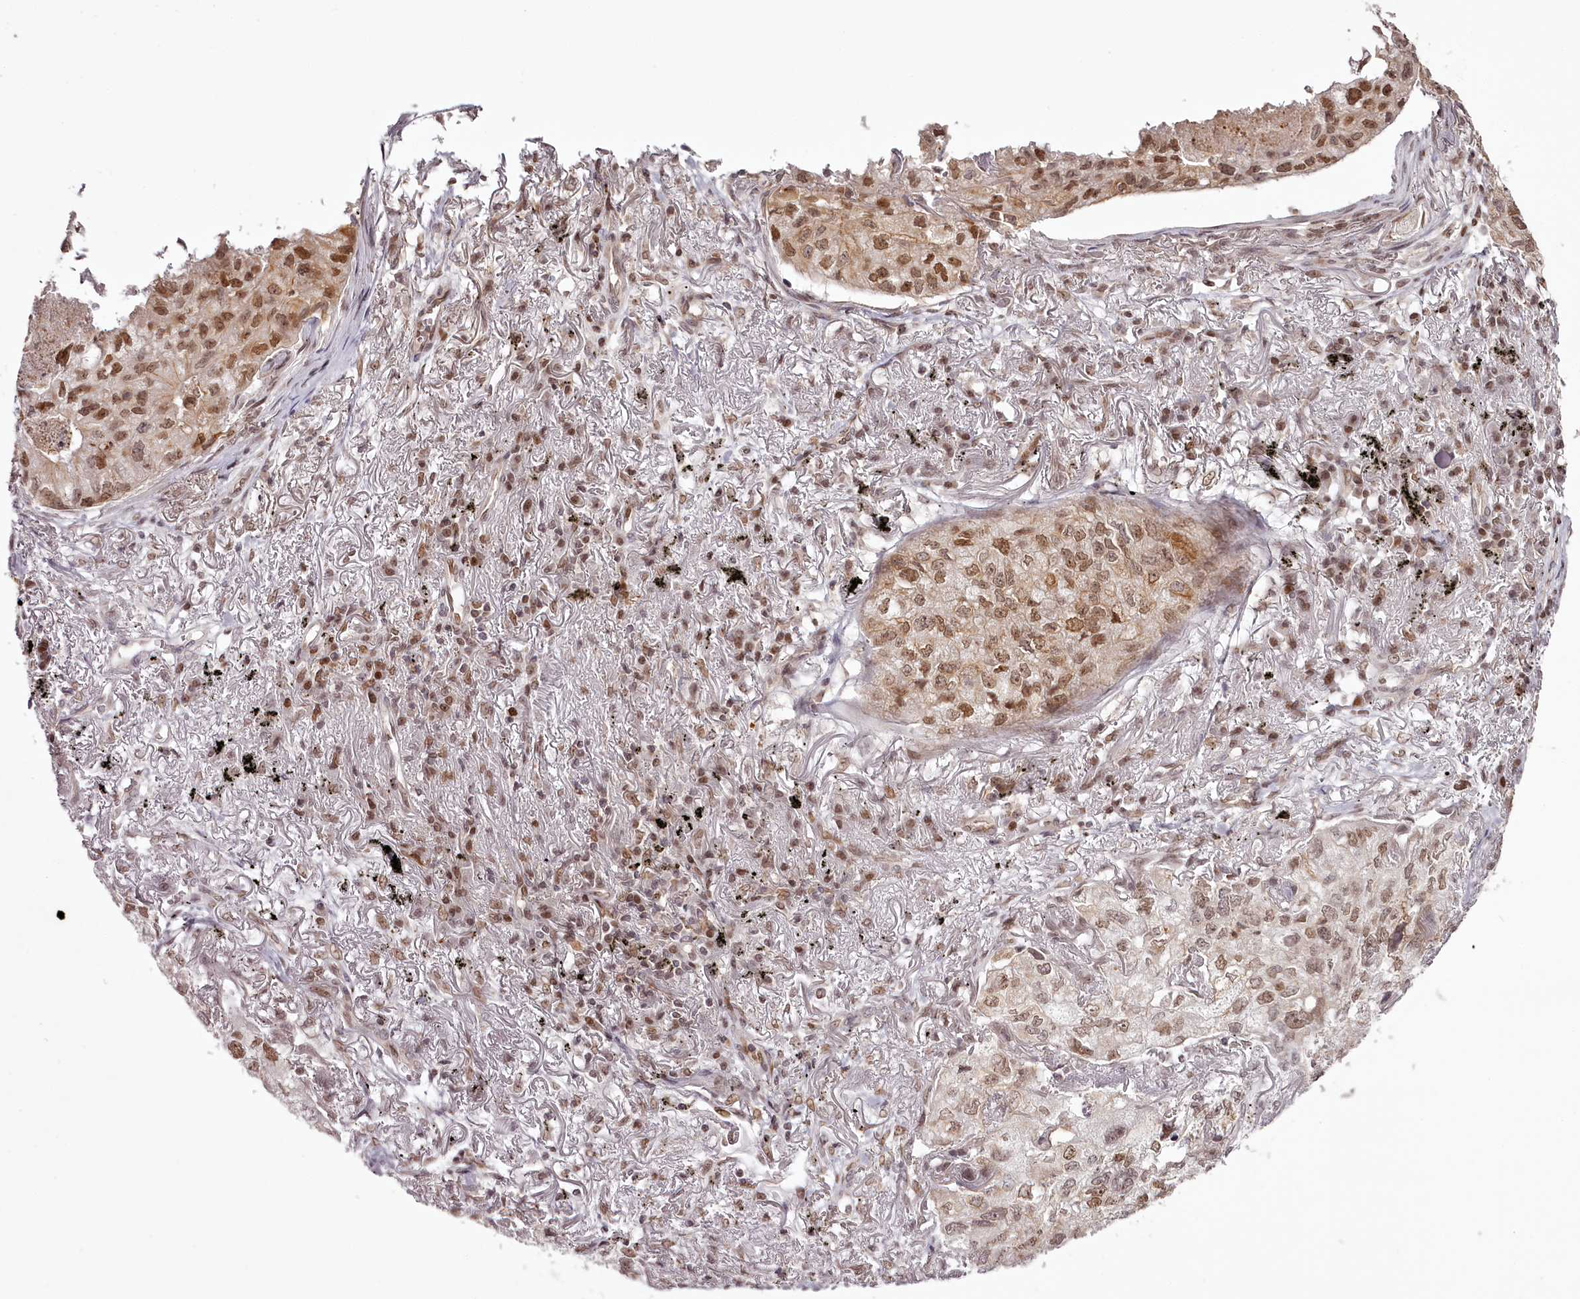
{"staining": {"intensity": "moderate", "quantity": ">75%", "location": "nuclear"}, "tissue": "lung cancer", "cell_type": "Tumor cells", "image_type": "cancer", "snomed": [{"axis": "morphology", "description": "Adenocarcinoma, NOS"}, {"axis": "topography", "description": "Lung"}], "caption": "Protein staining by immunohistochemistry (IHC) demonstrates moderate nuclear positivity in about >75% of tumor cells in lung cancer (adenocarcinoma).", "gene": "THYN1", "patient": {"sex": "male", "age": 65}}